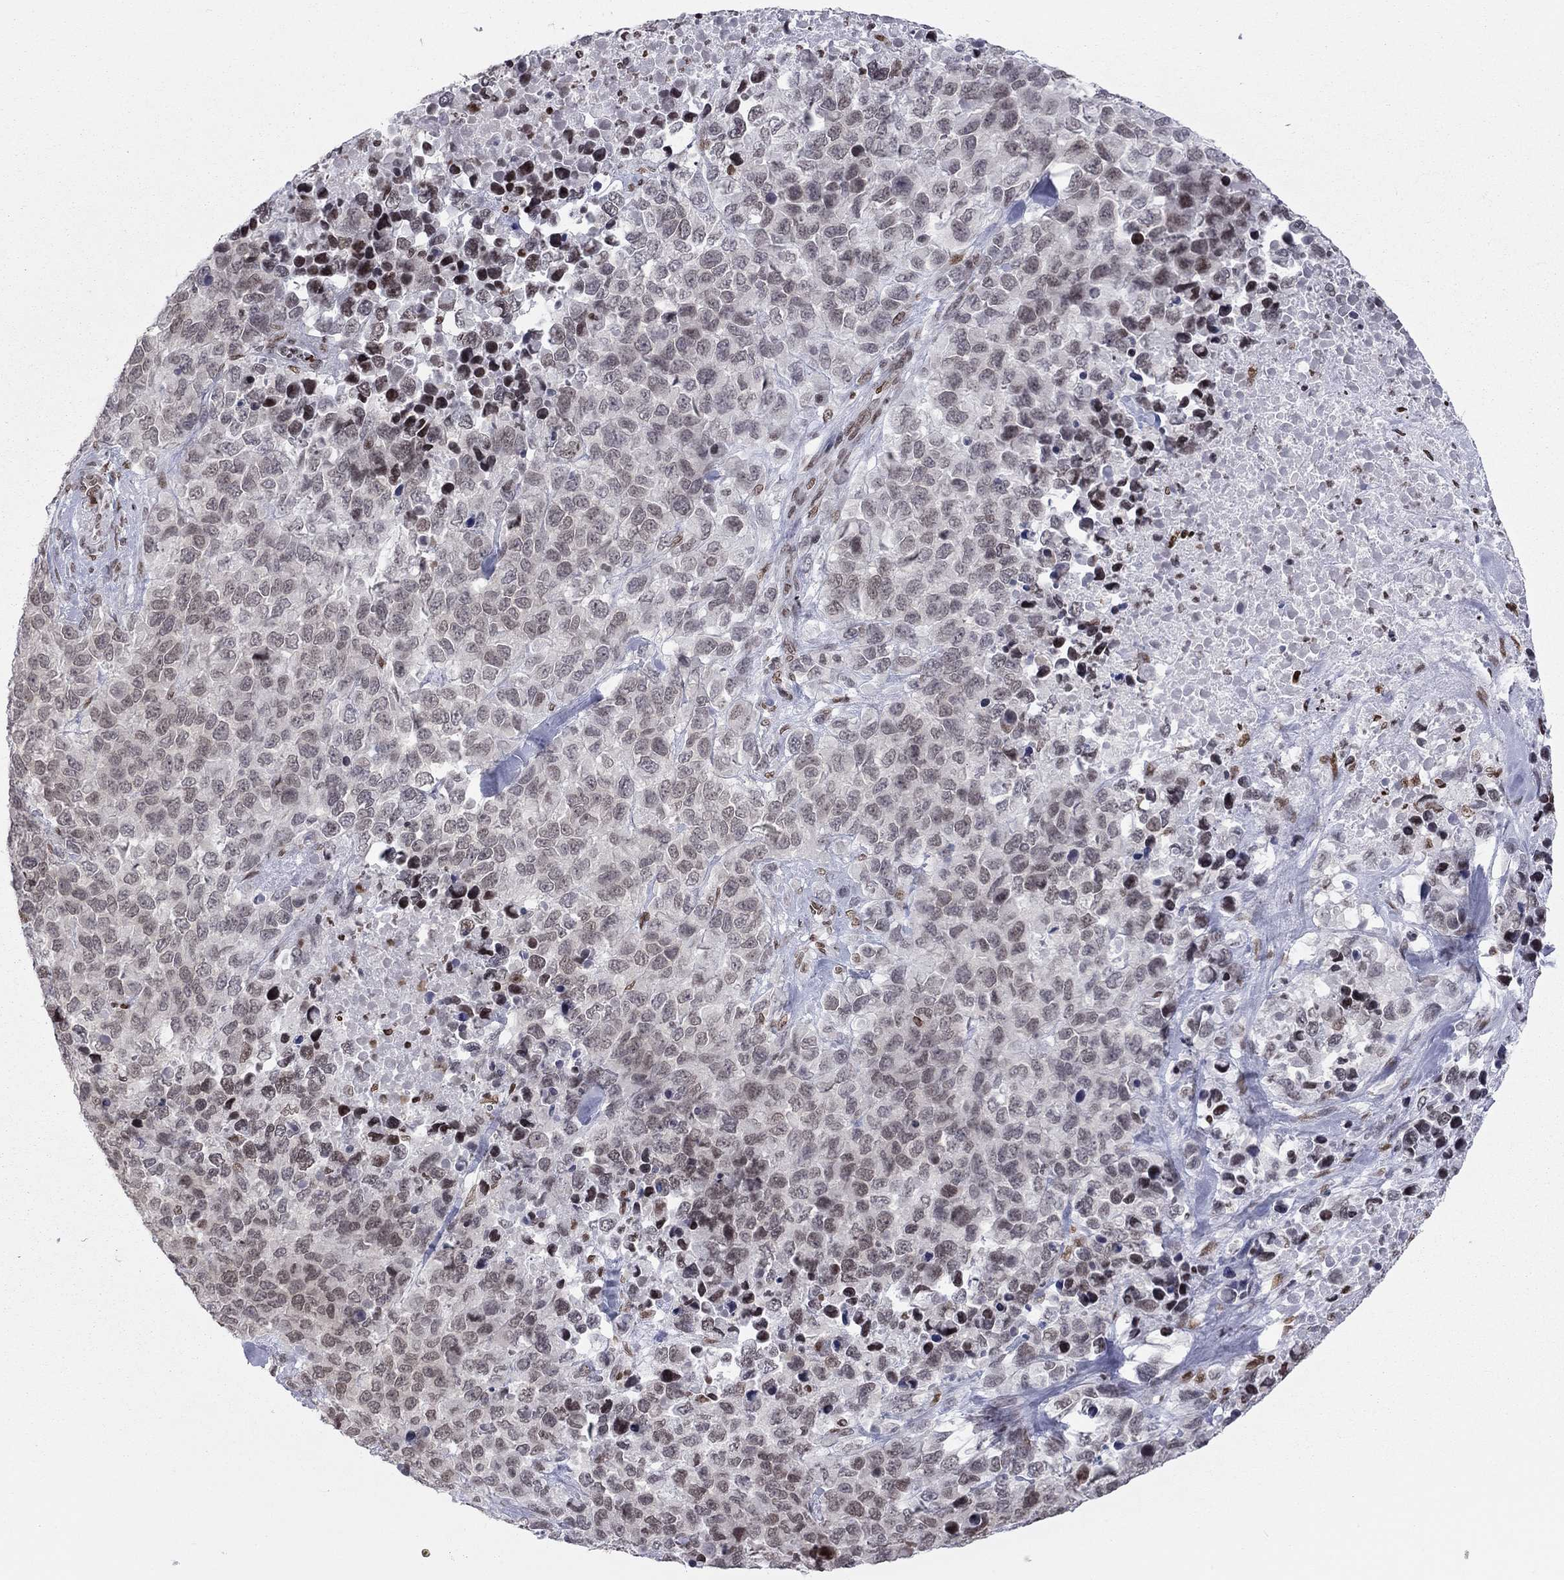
{"staining": {"intensity": "weak", "quantity": "<25%", "location": "nuclear"}, "tissue": "melanoma", "cell_type": "Tumor cells", "image_type": "cancer", "snomed": [{"axis": "morphology", "description": "Malignant melanoma, Metastatic site"}, {"axis": "topography", "description": "Skin"}], "caption": "The photomicrograph reveals no staining of tumor cells in malignant melanoma (metastatic site).", "gene": "H2AX", "patient": {"sex": "male", "age": 84}}